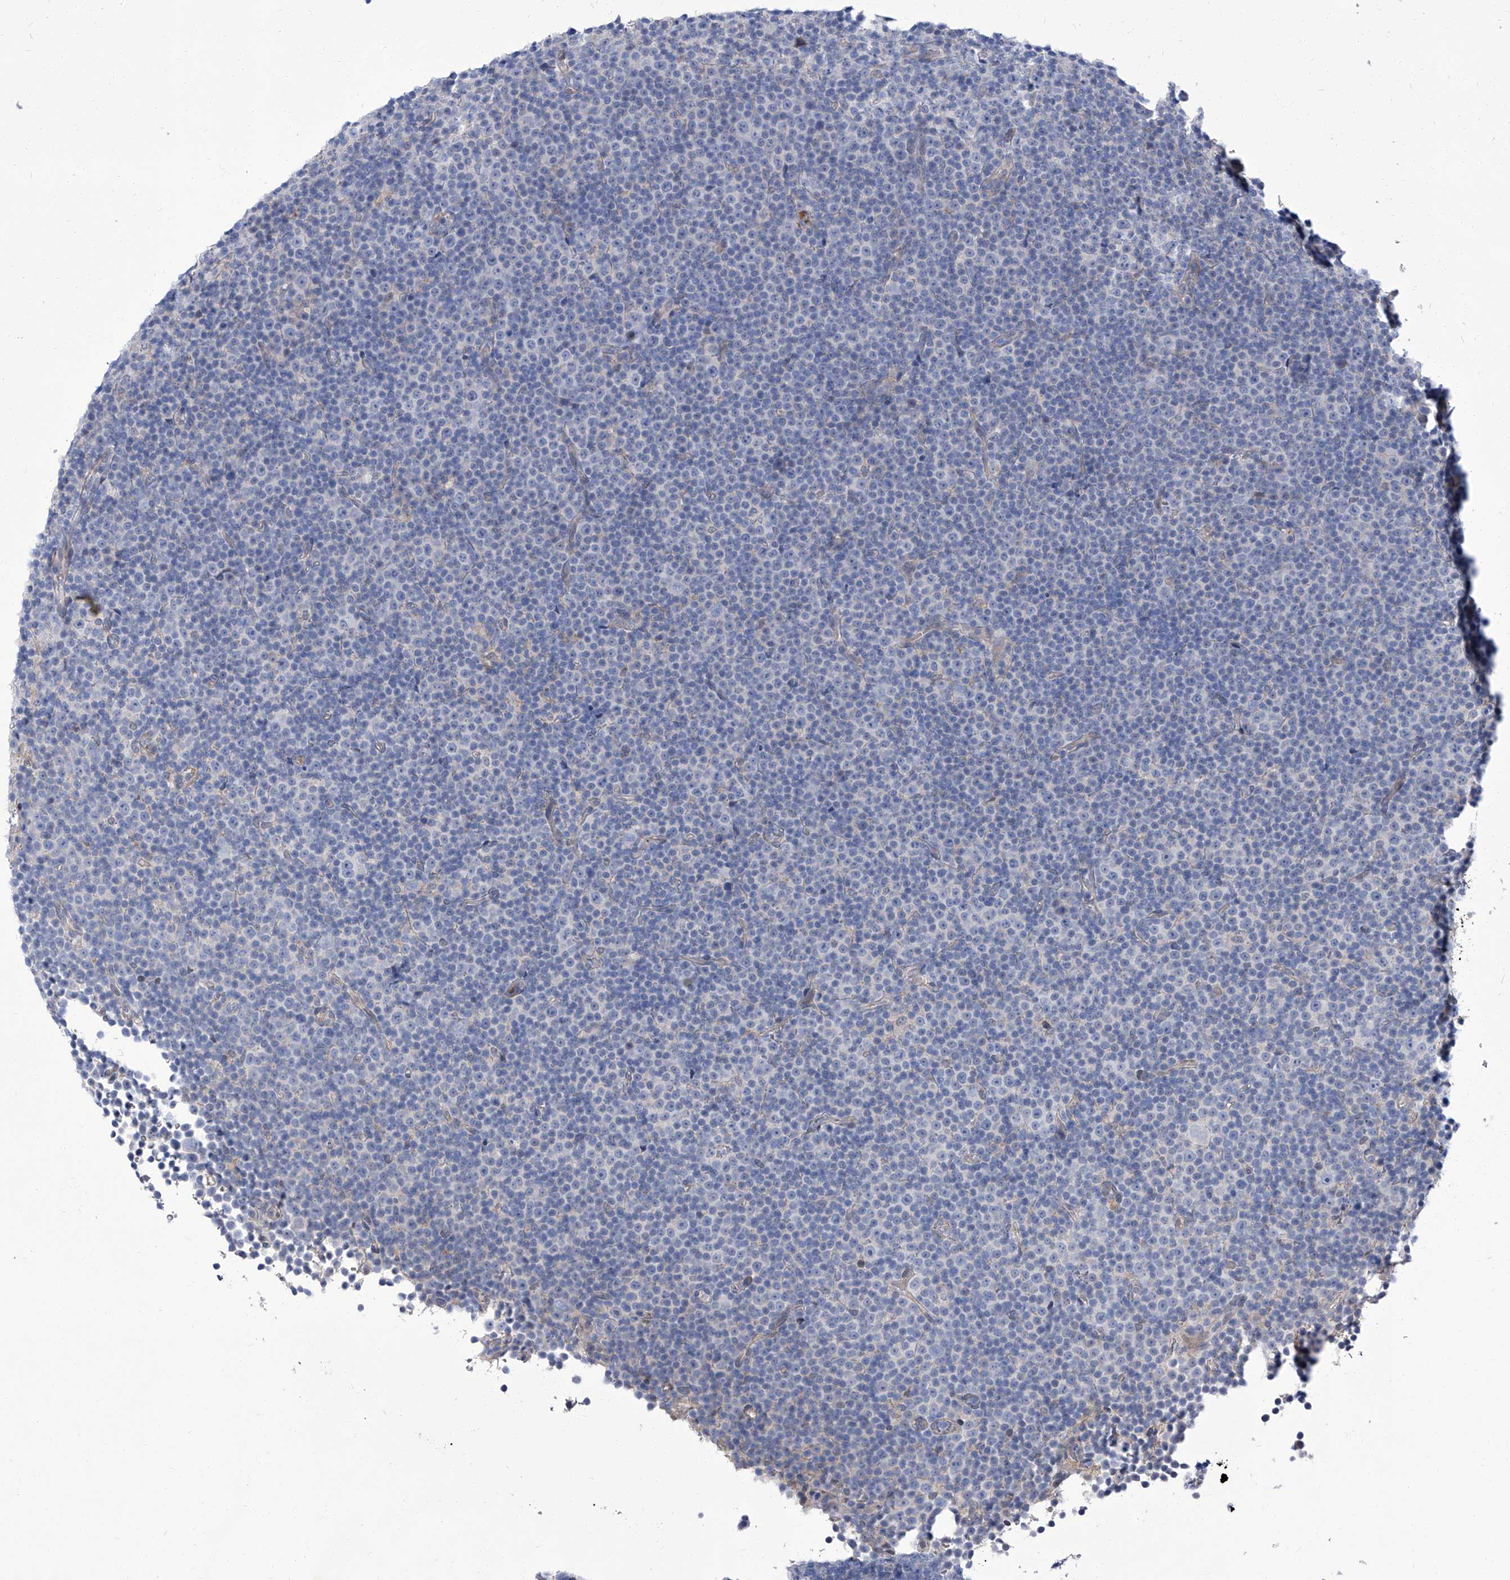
{"staining": {"intensity": "negative", "quantity": "none", "location": "none"}, "tissue": "lymphoma", "cell_type": "Tumor cells", "image_type": "cancer", "snomed": [{"axis": "morphology", "description": "Malignant lymphoma, non-Hodgkin's type, Low grade"}, {"axis": "topography", "description": "Lymph node"}], "caption": "Tumor cells are negative for protein expression in human lymphoma.", "gene": "PARD3", "patient": {"sex": "female", "age": 67}}